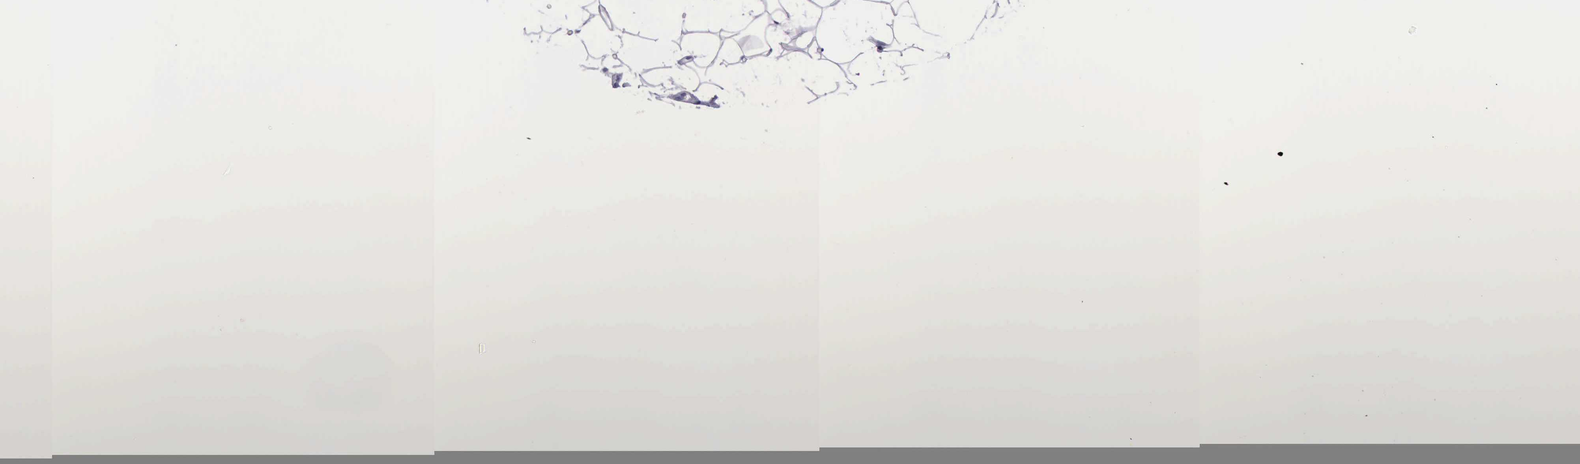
{"staining": {"intensity": "negative", "quantity": "none", "location": "none"}, "tissue": "adipose tissue", "cell_type": "Adipocytes", "image_type": "normal", "snomed": [{"axis": "morphology", "description": "Normal tissue, NOS"}, {"axis": "morphology", "description": "Fibrosis, NOS"}, {"axis": "topography", "description": "Breast"}], "caption": "A histopathology image of adipose tissue stained for a protein exhibits no brown staining in adipocytes. (Brightfield microscopy of DAB immunohistochemistry (IHC) at high magnification).", "gene": "BTK", "patient": {"sex": "female", "age": 24}}